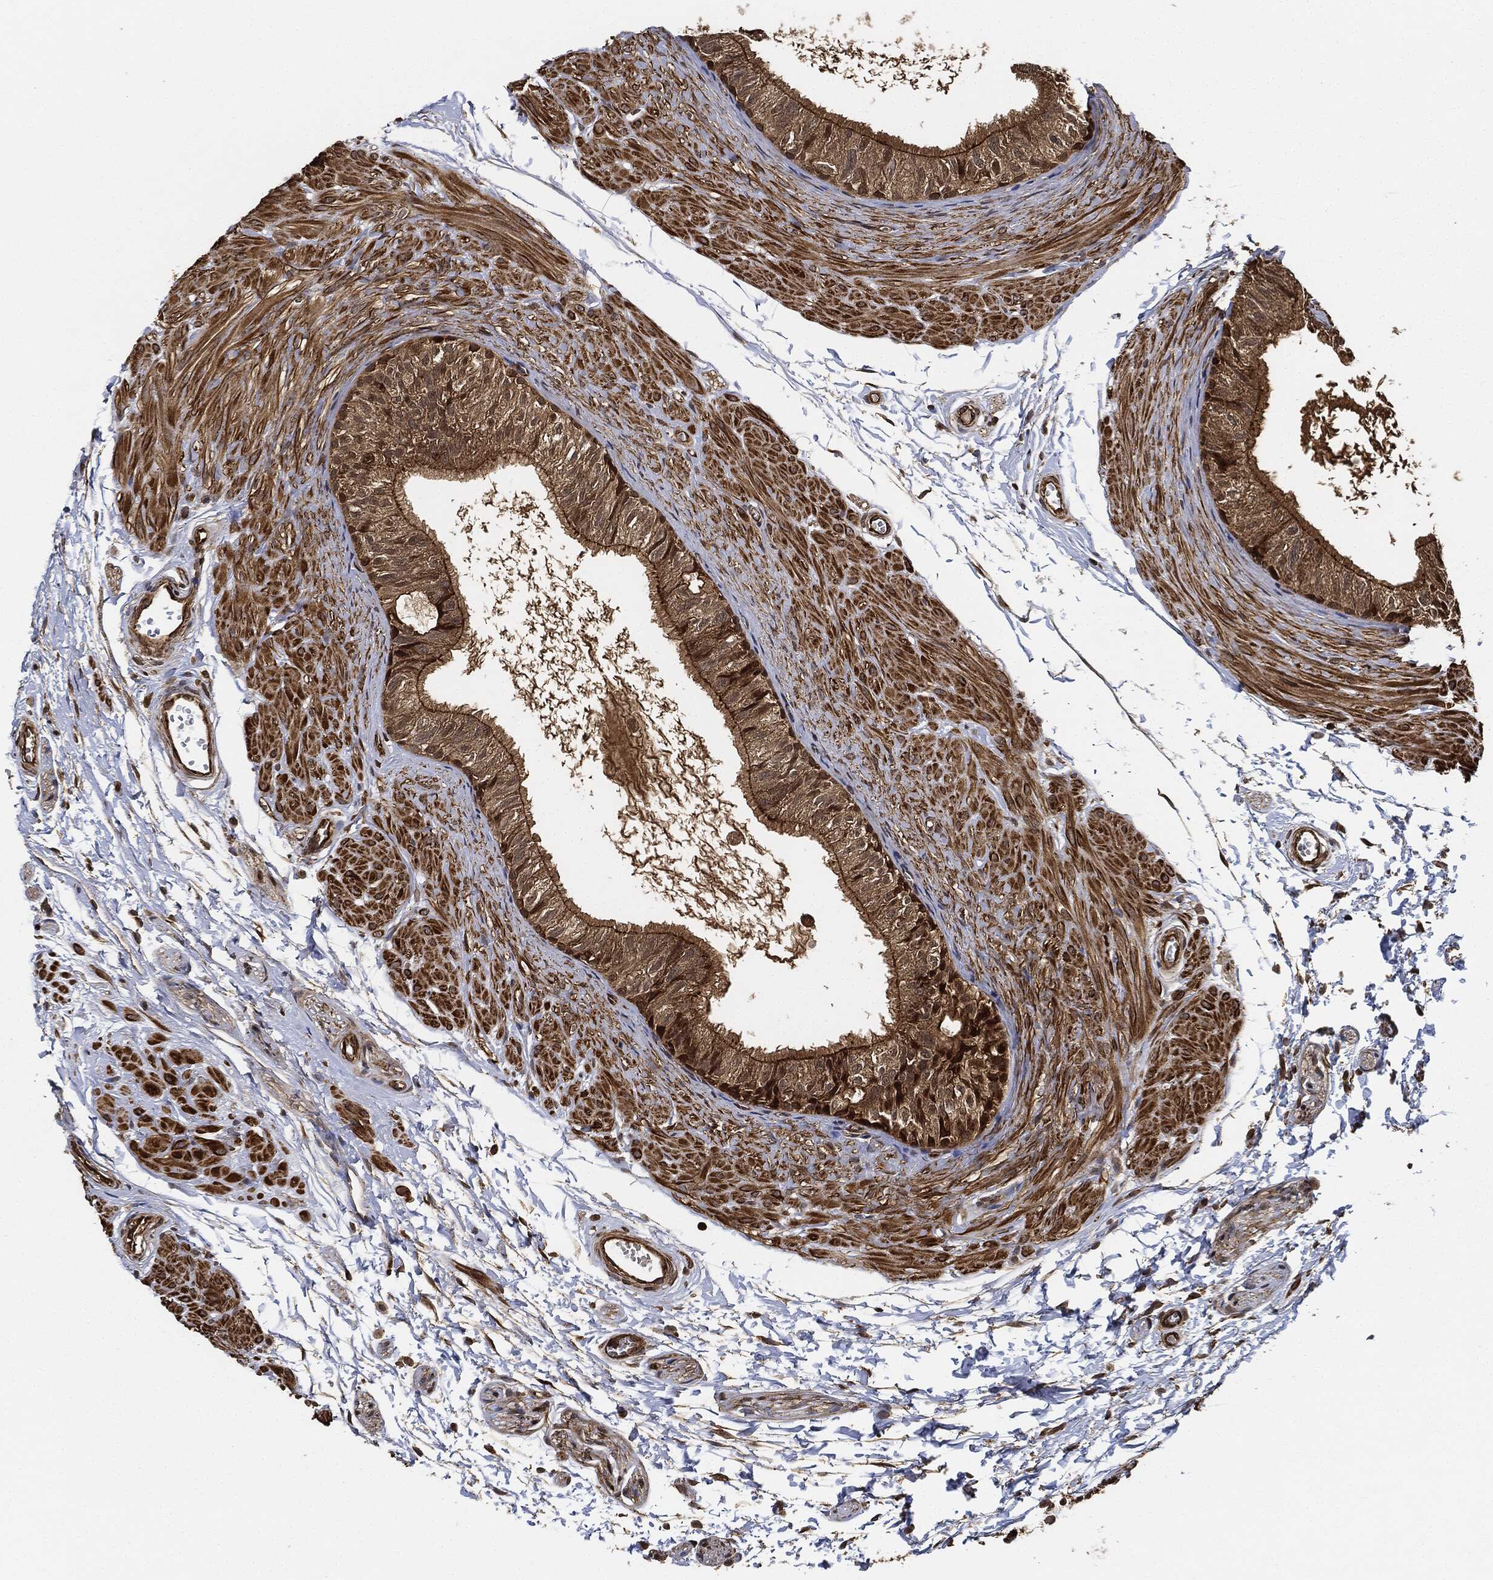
{"staining": {"intensity": "moderate", "quantity": ">75%", "location": "cytoplasmic/membranous"}, "tissue": "epididymis", "cell_type": "Glandular cells", "image_type": "normal", "snomed": [{"axis": "morphology", "description": "Normal tissue, NOS"}, {"axis": "topography", "description": "Epididymis"}], "caption": "Immunohistochemistry micrograph of benign epididymis: epididymis stained using immunohistochemistry (IHC) shows medium levels of moderate protein expression localized specifically in the cytoplasmic/membranous of glandular cells, appearing as a cytoplasmic/membranous brown color.", "gene": "CEP290", "patient": {"sex": "male", "age": 22}}